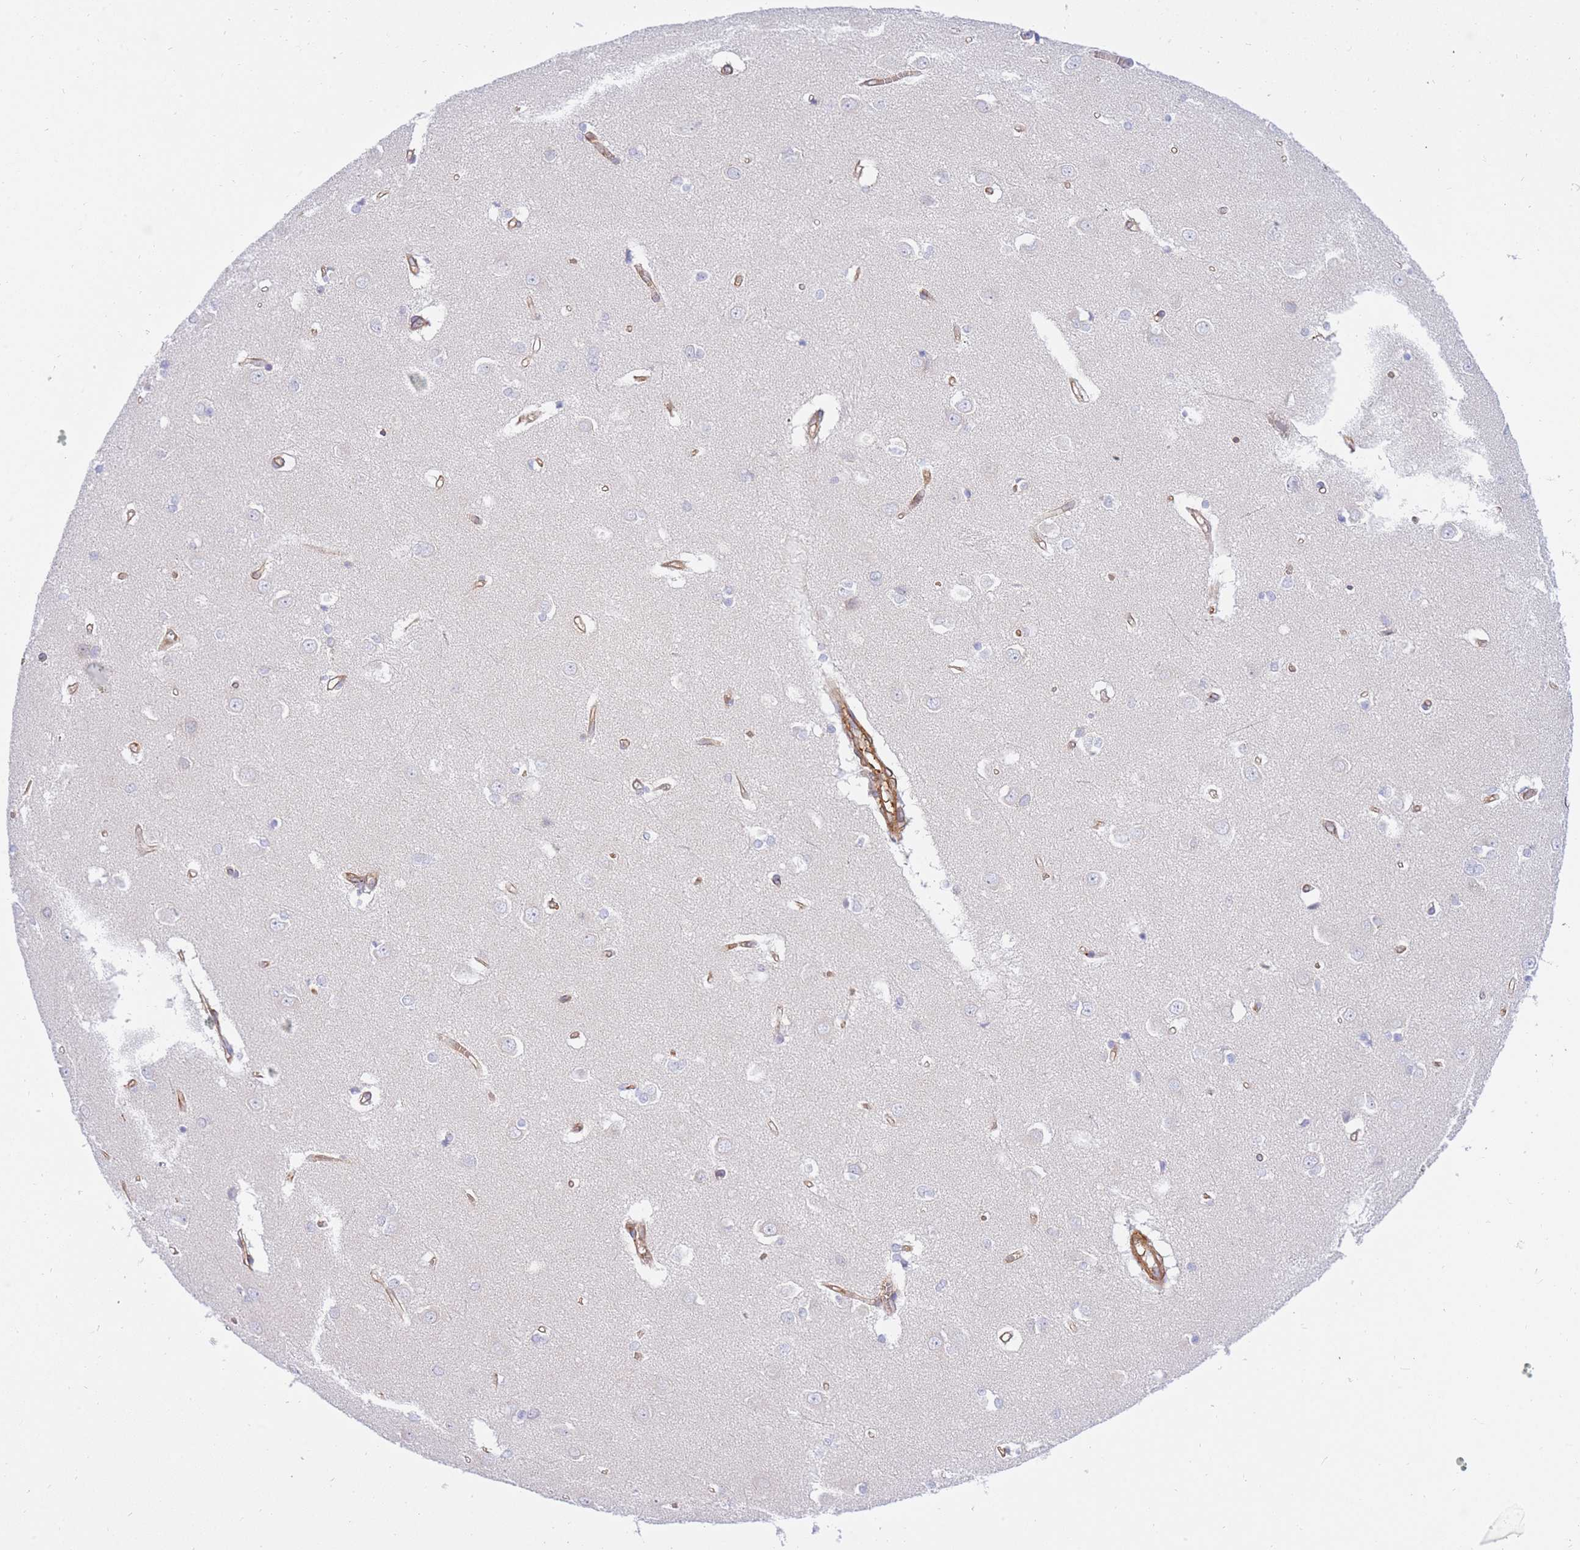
{"staining": {"intensity": "negative", "quantity": "none", "location": "none"}, "tissue": "caudate", "cell_type": "Glial cells", "image_type": "normal", "snomed": [{"axis": "morphology", "description": "Normal tissue, NOS"}, {"axis": "topography", "description": "Lateral ventricle wall"}], "caption": "This is a image of immunohistochemistry staining of benign caudate, which shows no positivity in glial cells.", "gene": "REM1", "patient": {"sex": "male", "age": 37}}